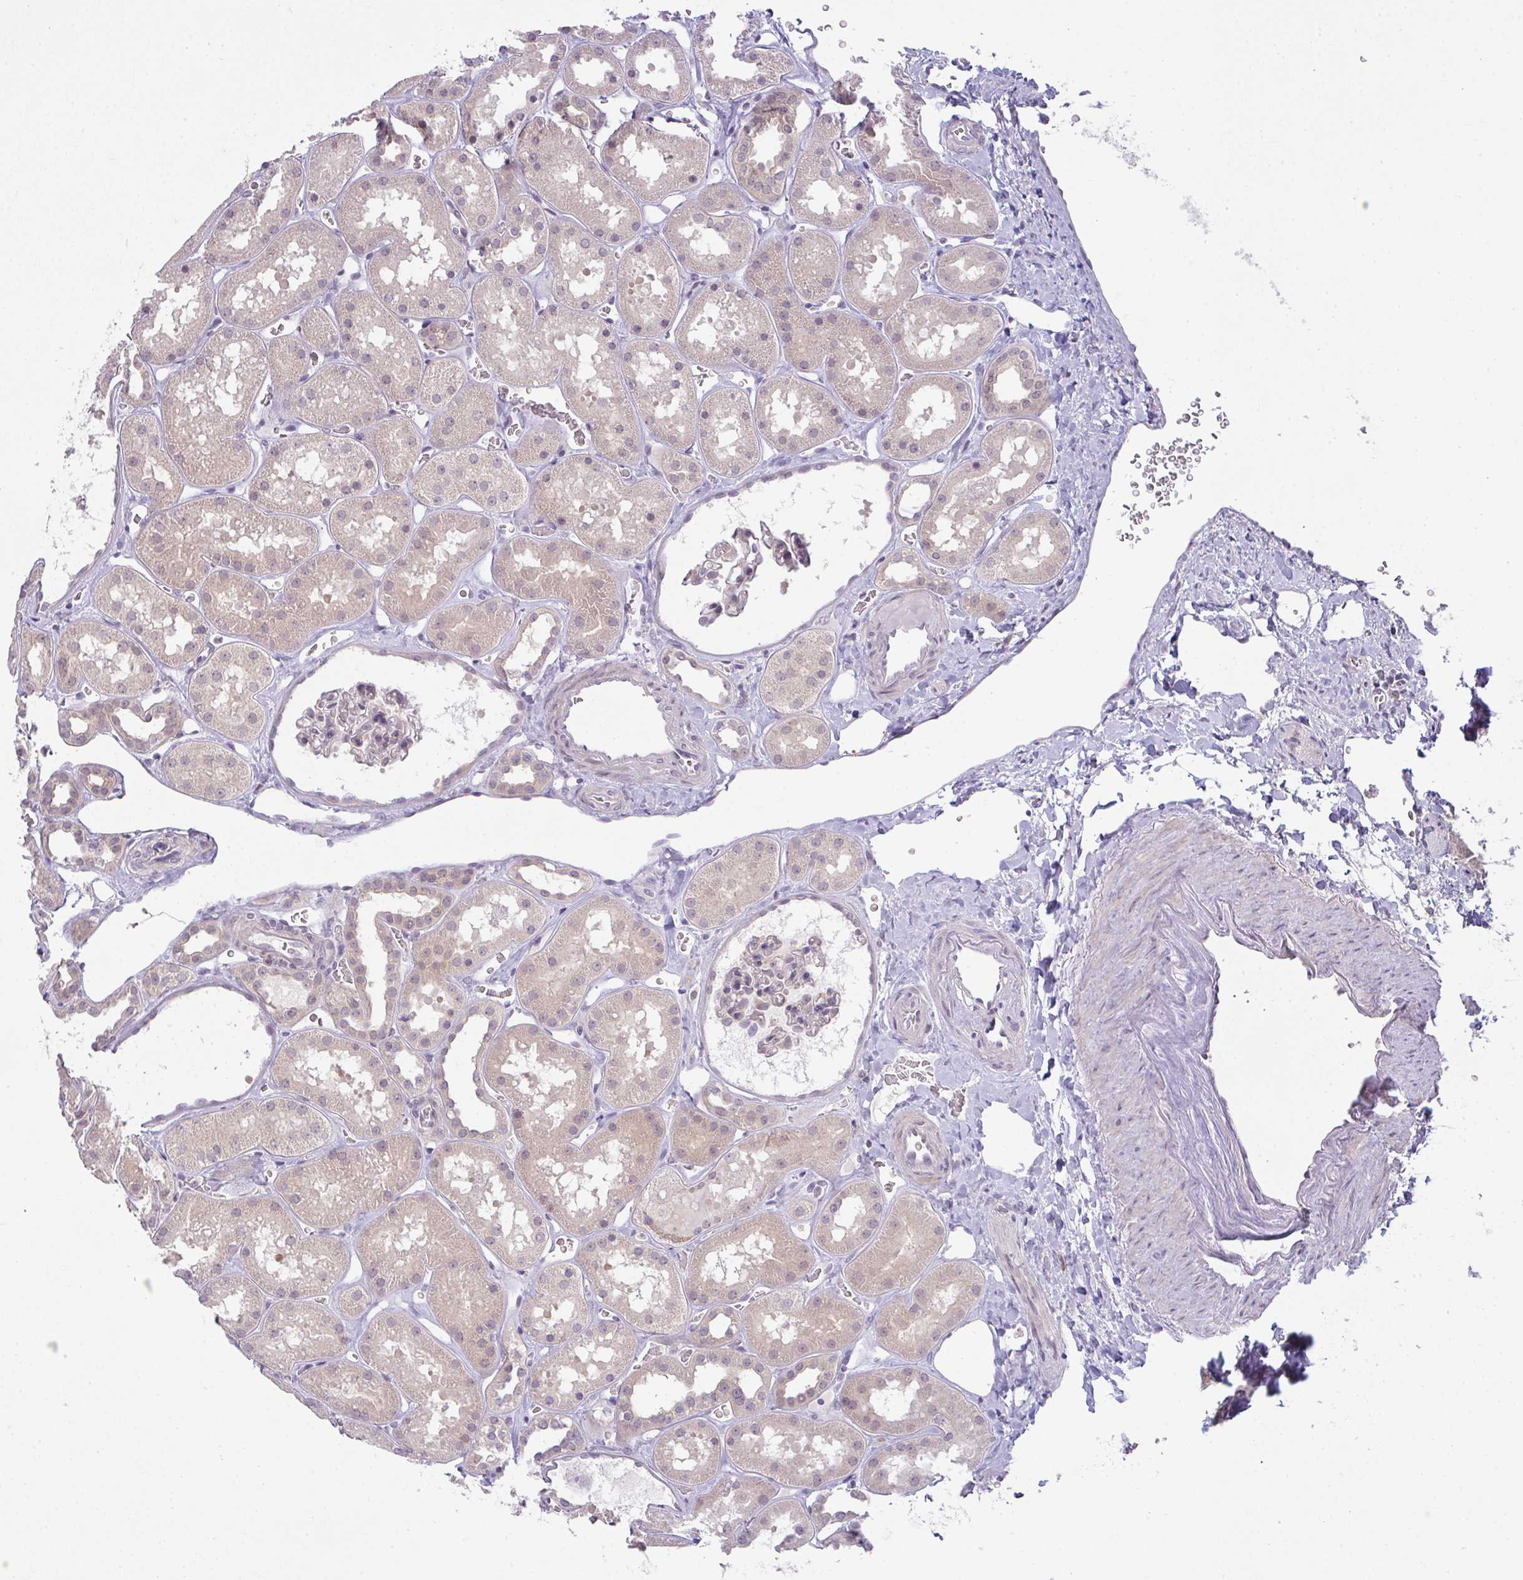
{"staining": {"intensity": "negative", "quantity": "none", "location": "none"}, "tissue": "kidney", "cell_type": "Cells in glomeruli", "image_type": "normal", "snomed": [{"axis": "morphology", "description": "Normal tissue, NOS"}, {"axis": "topography", "description": "Kidney"}], "caption": "Protein analysis of normal kidney shows no significant staining in cells in glomeruli. The staining was performed using DAB (3,3'-diaminobenzidine) to visualize the protein expression in brown, while the nuclei were stained in blue with hematoxylin (Magnification: 20x).", "gene": "CSE1L", "patient": {"sex": "female", "age": 41}}